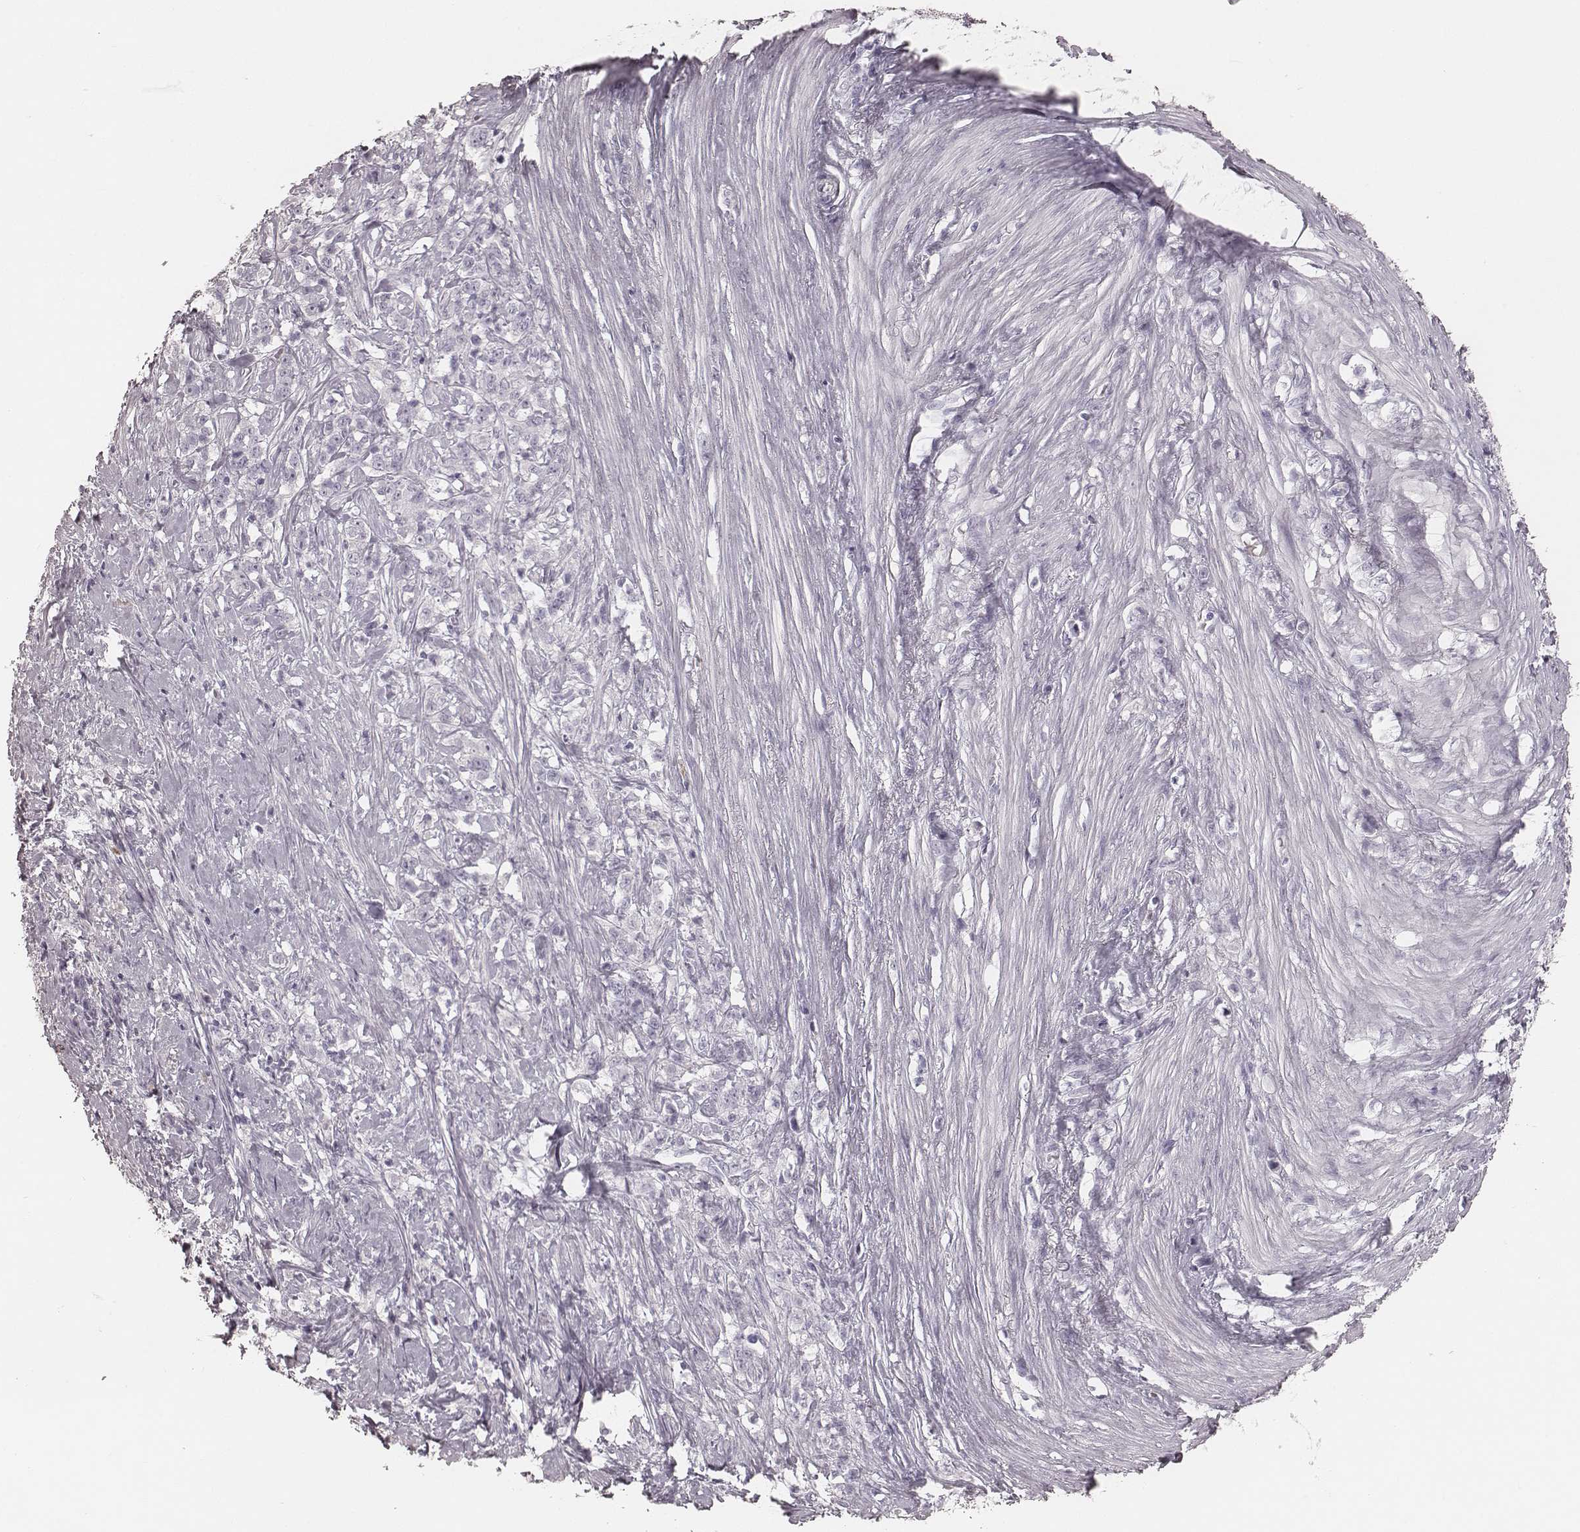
{"staining": {"intensity": "negative", "quantity": "none", "location": "none"}, "tissue": "stomach cancer", "cell_type": "Tumor cells", "image_type": "cancer", "snomed": [{"axis": "morphology", "description": "Adenocarcinoma, NOS"}, {"axis": "topography", "description": "Stomach, lower"}], "caption": "Immunohistochemistry (IHC) photomicrograph of stomach cancer stained for a protein (brown), which exhibits no expression in tumor cells.", "gene": "KRT82", "patient": {"sex": "male", "age": 88}}